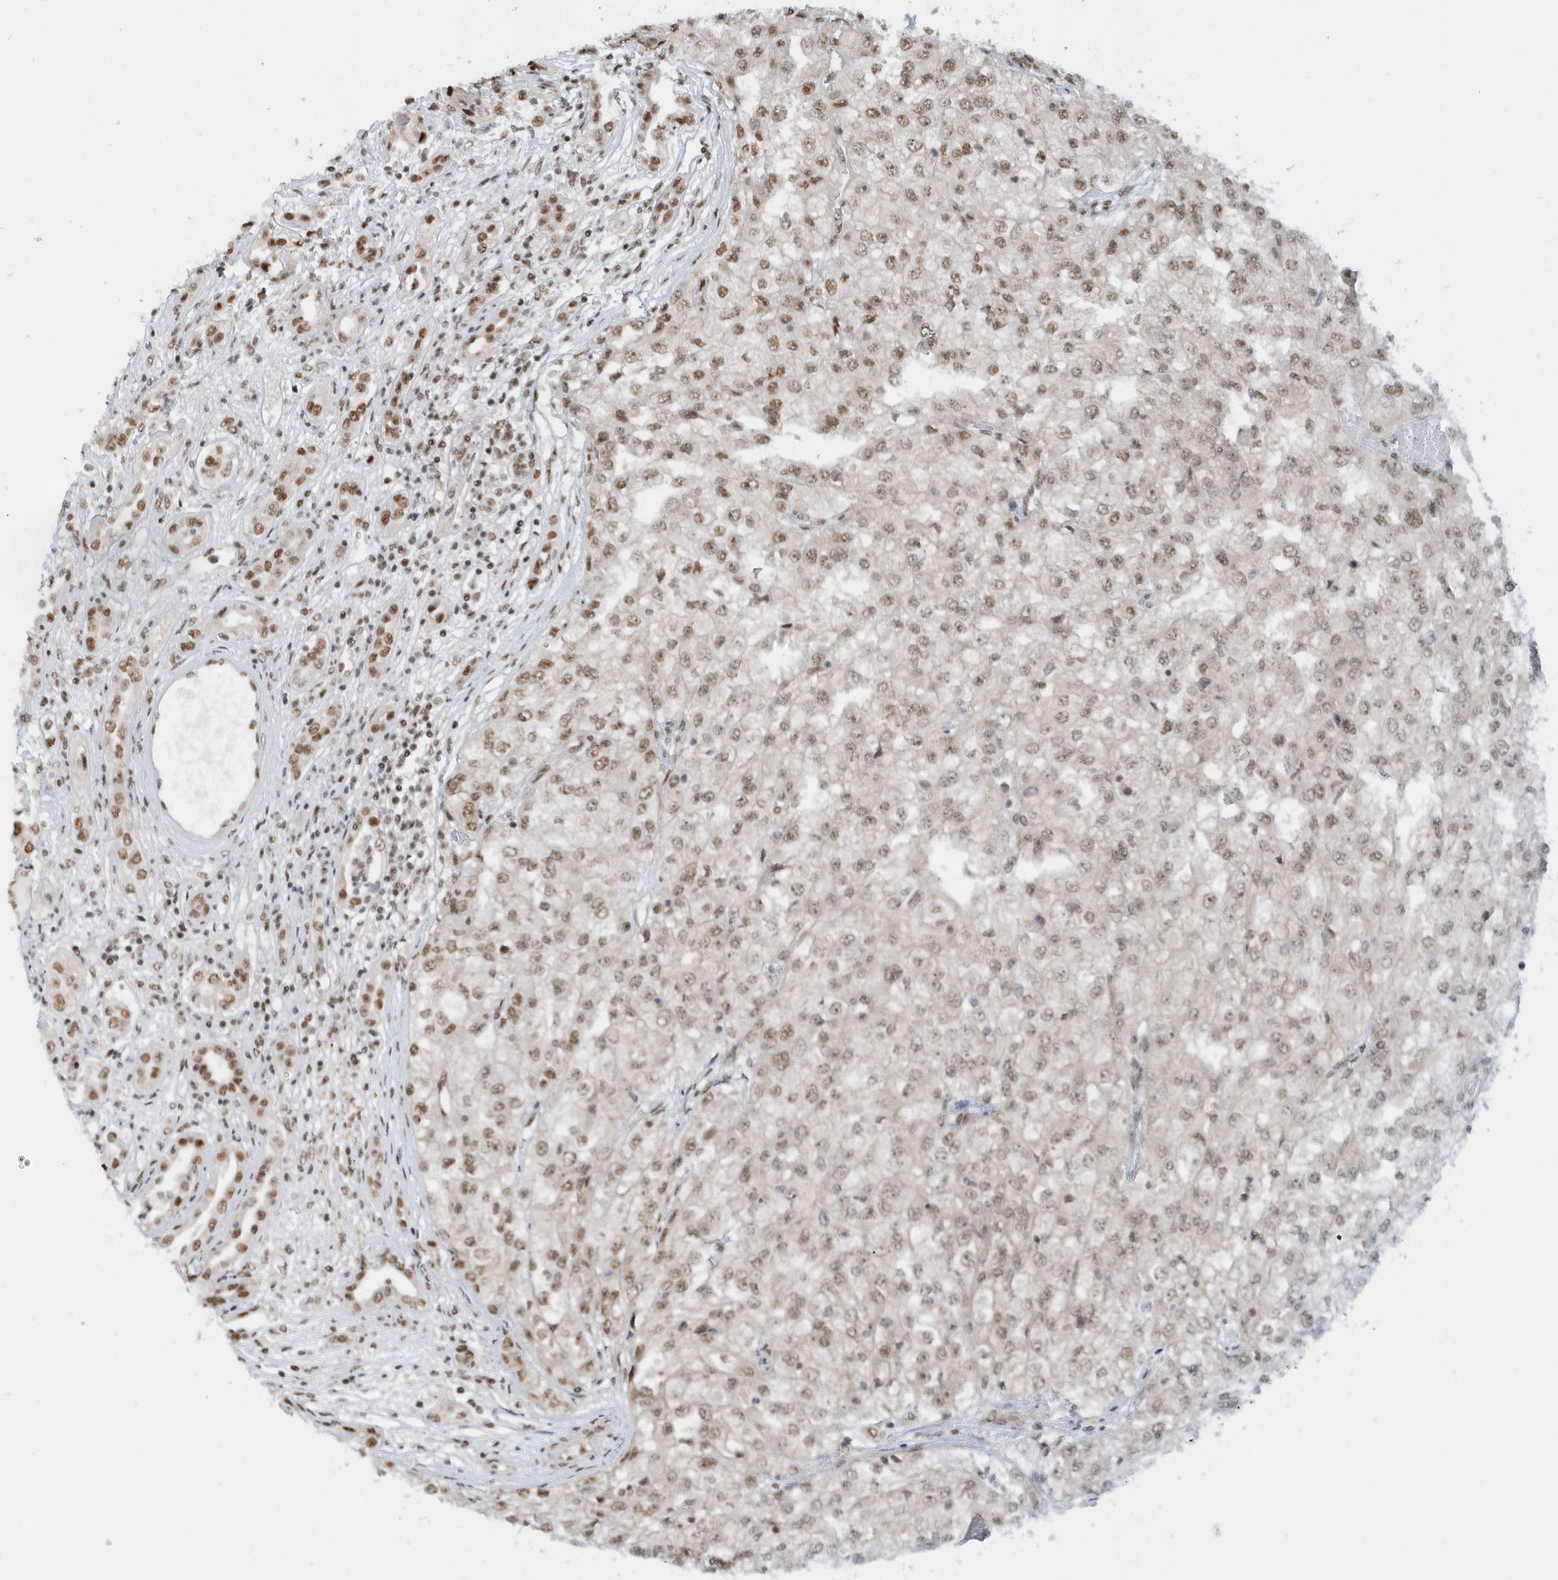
{"staining": {"intensity": "moderate", "quantity": "25%-75%", "location": "nuclear"}, "tissue": "renal cancer", "cell_type": "Tumor cells", "image_type": "cancer", "snomed": [{"axis": "morphology", "description": "Adenocarcinoma, NOS"}, {"axis": "topography", "description": "Kidney"}], "caption": "Immunohistochemistry photomicrograph of neoplastic tissue: human renal adenocarcinoma stained using immunohistochemistry (IHC) shows medium levels of moderate protein expression localized specifically in the nuclear of tumor cells, appearing as a nuclear brown color.", "gene": "SEPHS1", "patient": {"sex": "female", "age": 54}}